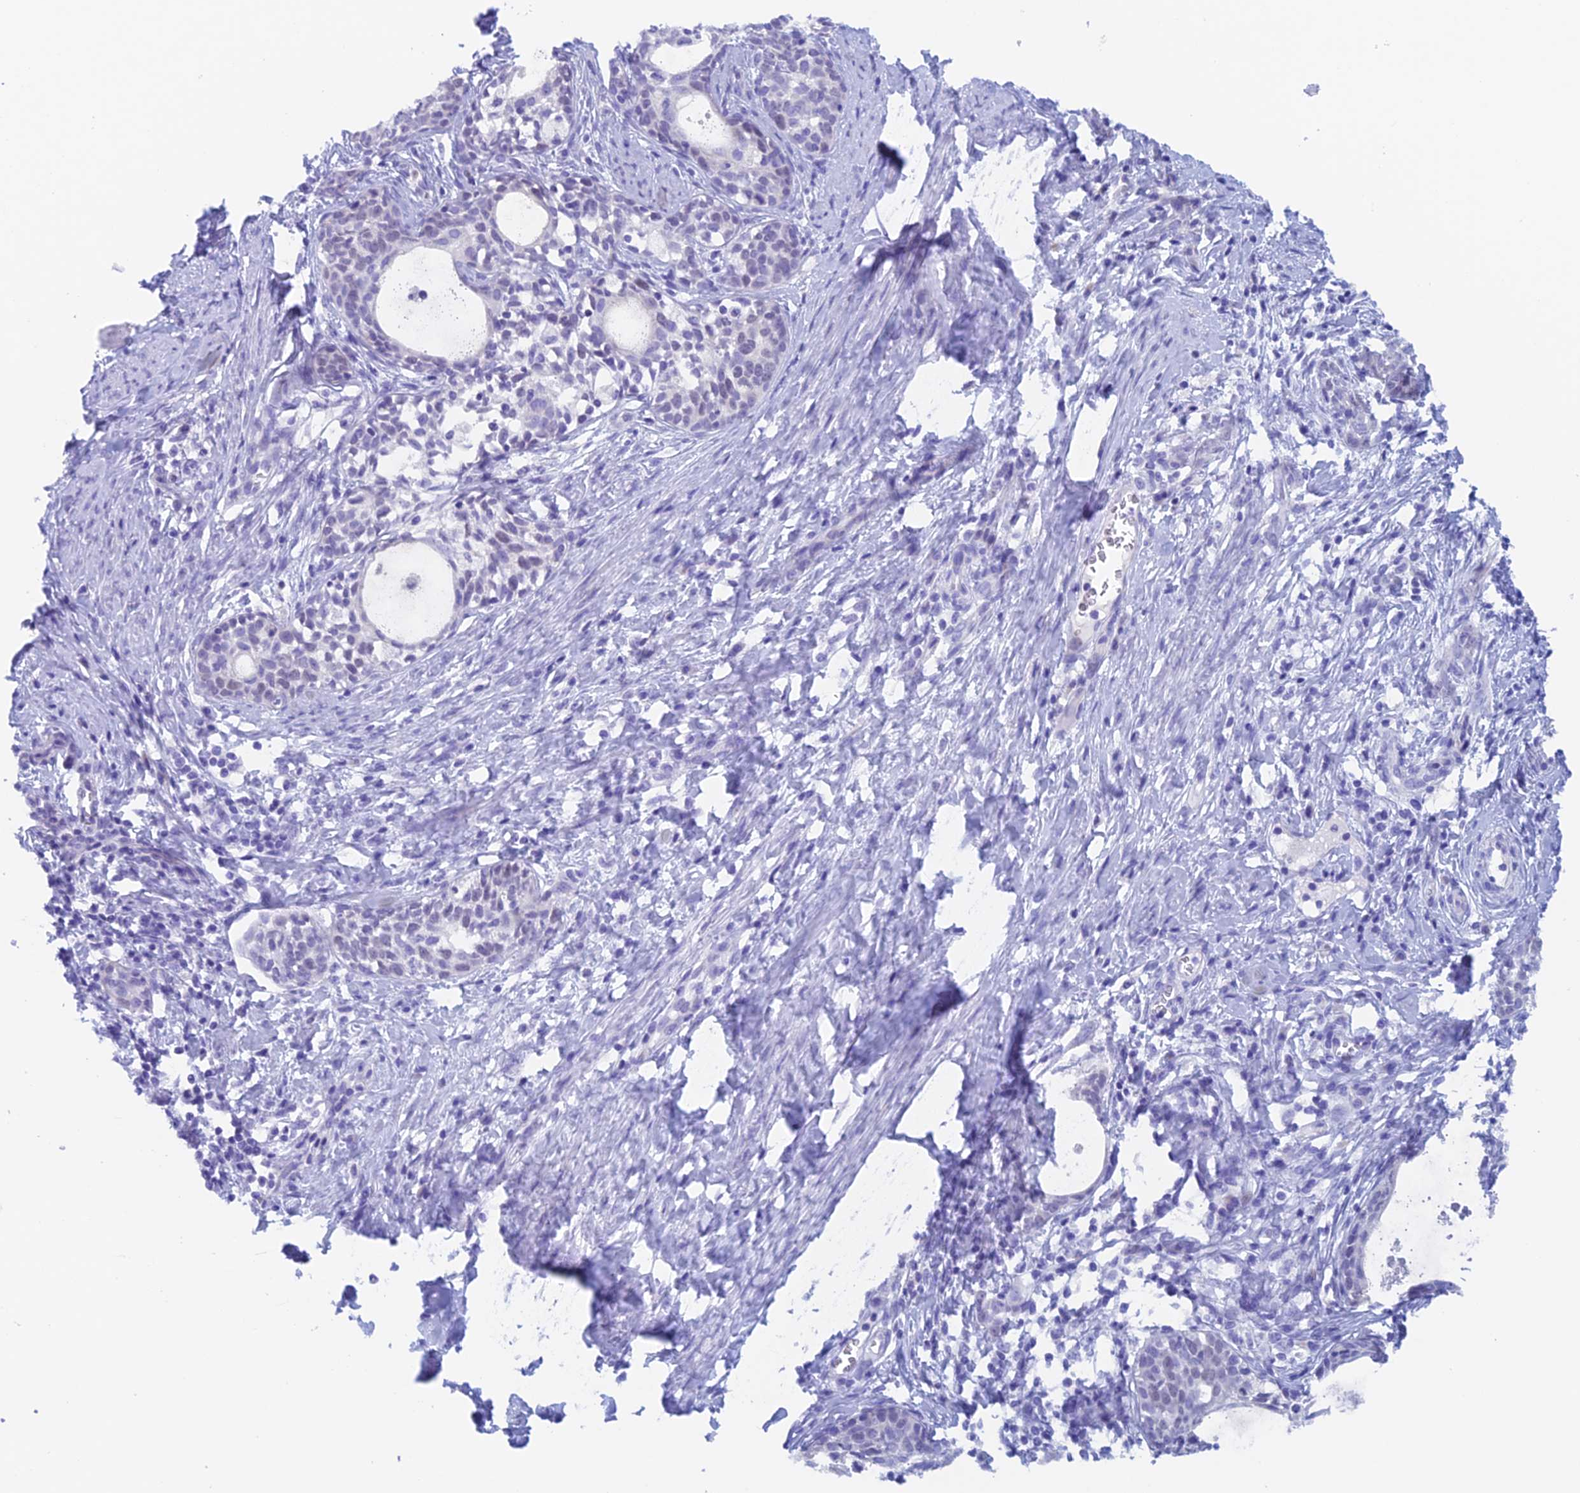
{"staining": {"intensity": "negative", "quantity": "none", "location": "none"}, "tissue": "cervical cancer", "cell_type": "Tumor cells", "image_type": "cancer", "snomed": [{"axis": "morphology", "description": "Squamous cell carcinoma, NOS"}, {"axis": "topography", "description": "Cervix"}], "caption": "Immunohistochemistry photomicrograph of cervical cancer (squamous cell carcinoma) stained for a protein (brown), which reveals no staining in tumor cells.", "gene": "PSMC3IP", "patient": {"sex": "female", "age": 52}}